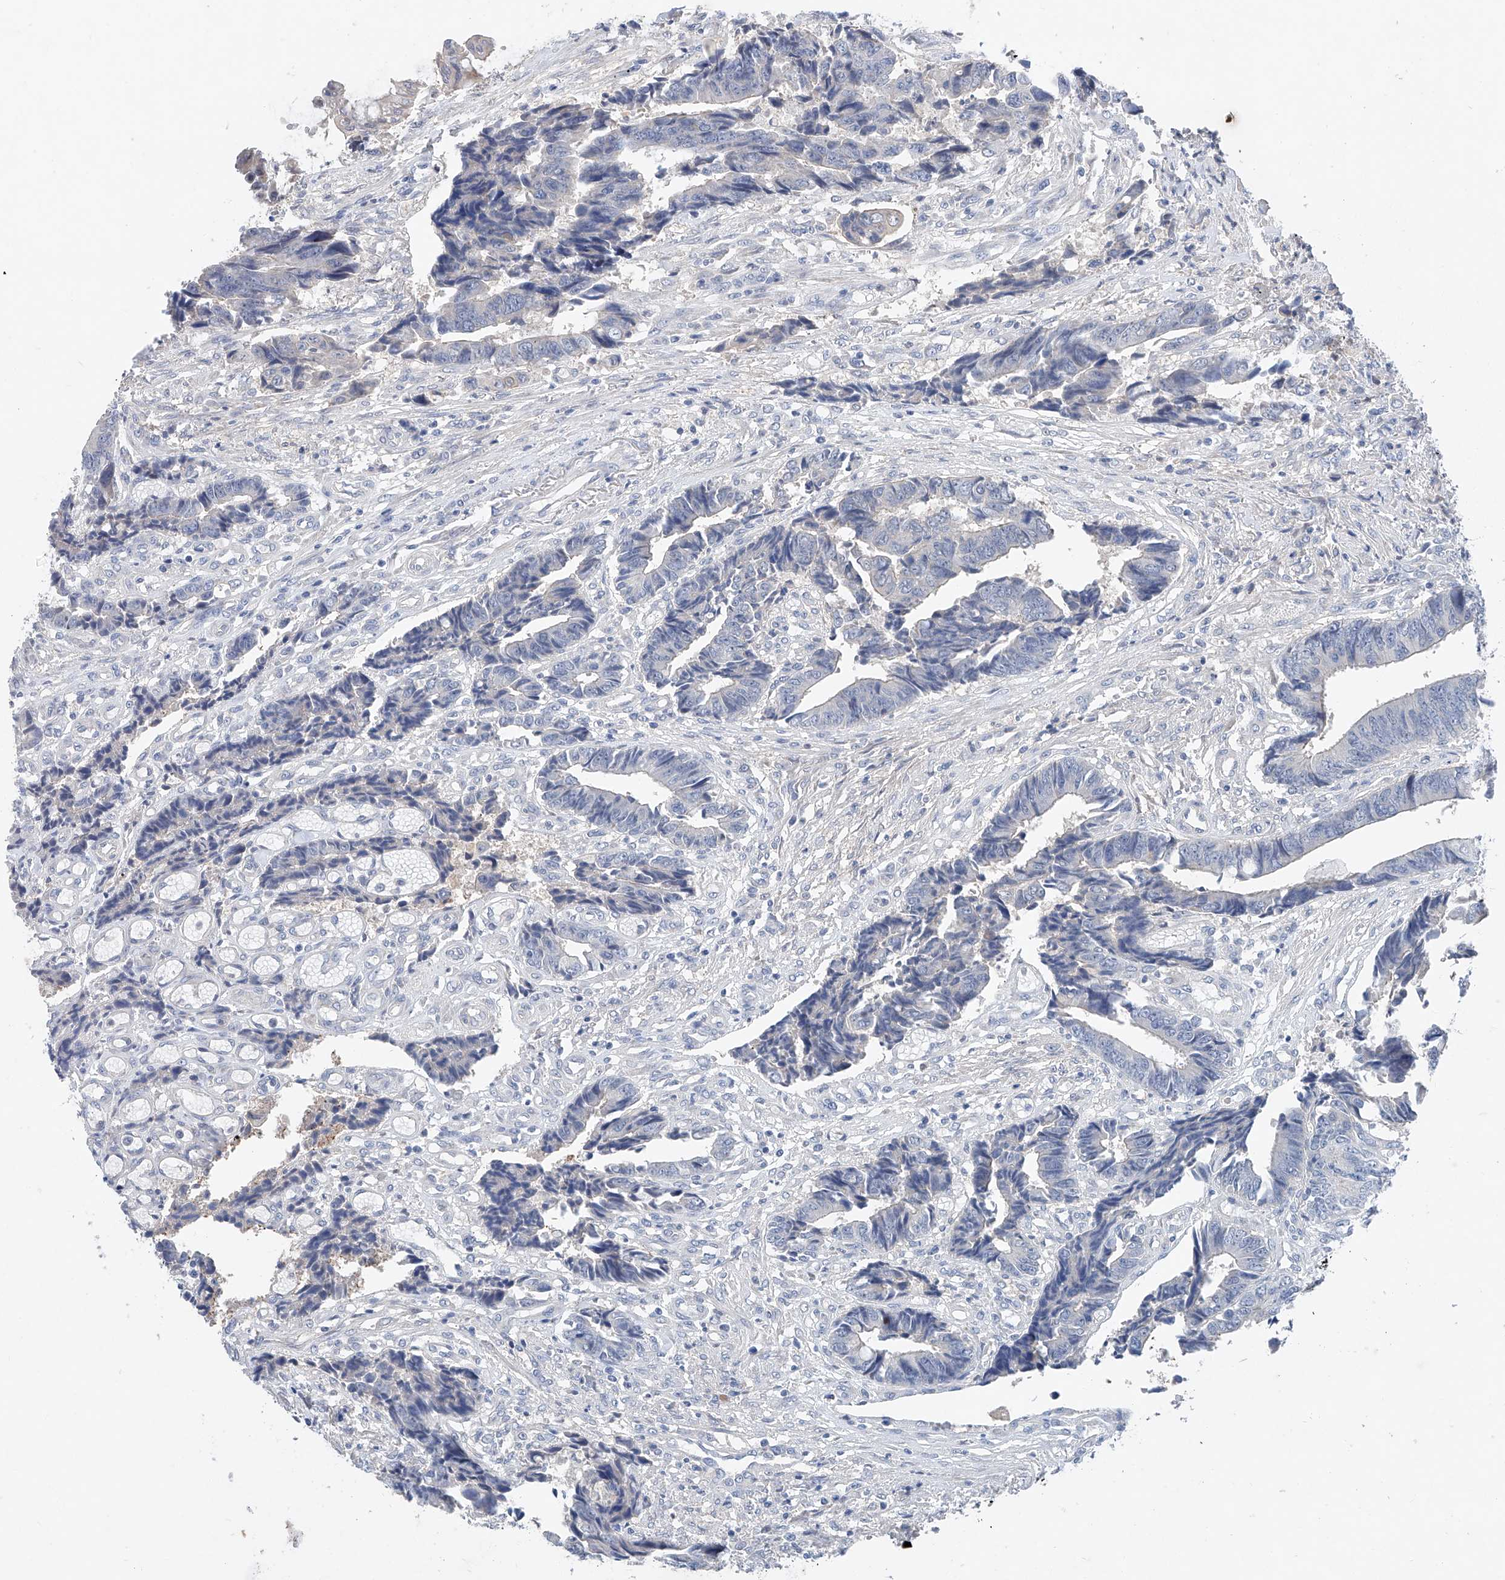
{"staining": {"intensity": "negative", "quantity": "none", "location": "none"}, "tissue": "colorectal cancer", "cell_type": "Tumor cells", "image_type": "cancer", "snomed": [{"axis": "morphology", "description": "Adenocarcinoma, NOS"}, {"axis": "topography", "description": "Rectum"}], "caption": "DAB immunohistochemical staining of human colorectal cancer (adenocarcinoma) exhibits no significant positivity in tumor cells.", "gene": "FUCA2", "patient": {"sex": "male", "age": 84}}